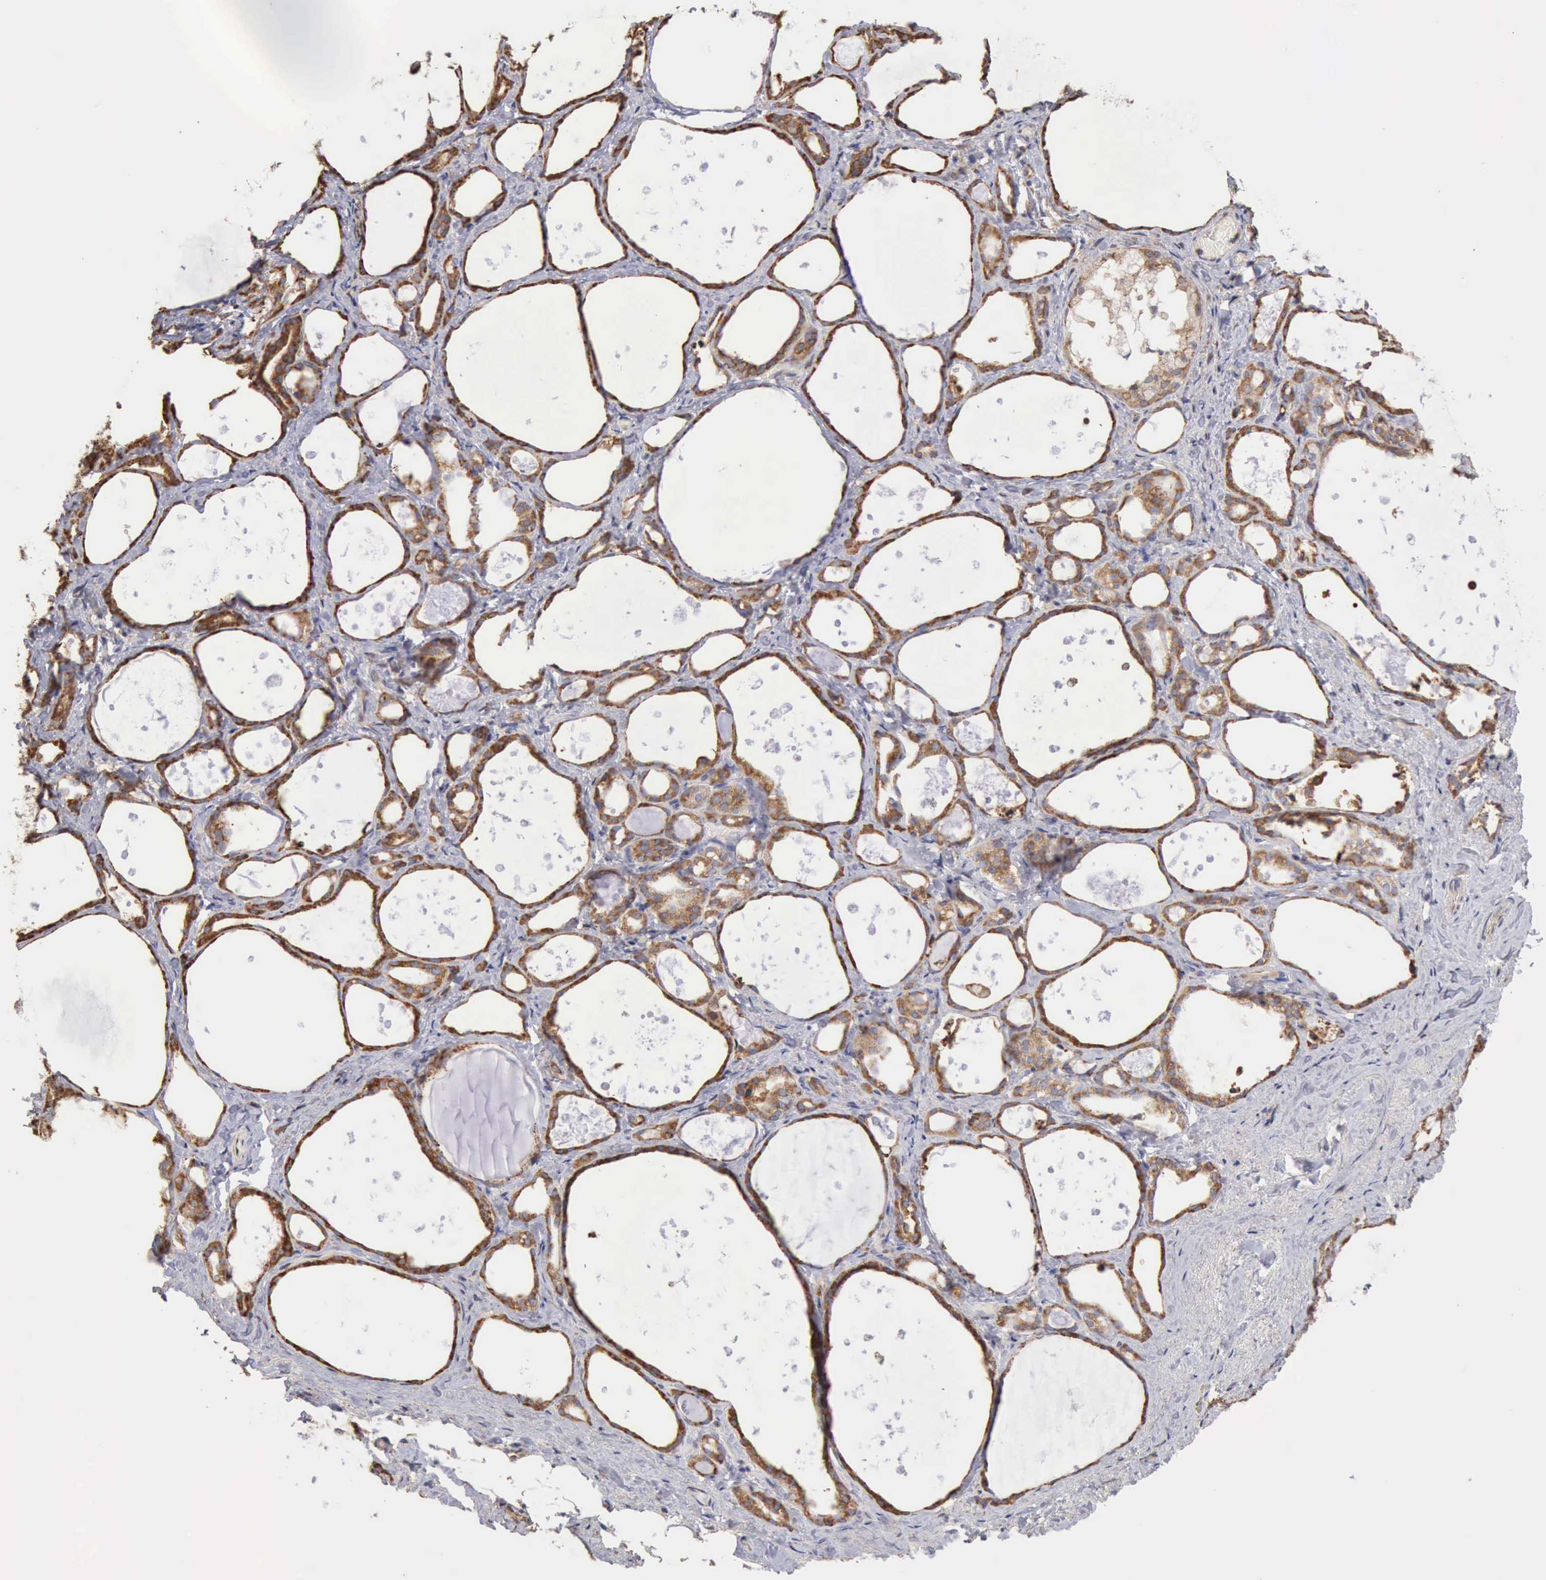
{"staining": {"intensity": "moderate", "quantity": ">75%", "location": "cytoplasmic/membranous"}, "tissue": "thyroid gland", "cell_type": "Glandular cells", "image_type": "normal", "snomed": [{"axis": "morphology", "description": "Normal tissue, NOS"}, {"axis": "topography", "description": "Thyroid gland"}], "caption": "Immunohistochemistry (IHC) micrograph of unremarkable thyroid gland stained for a protein (brown), which shows medium levels of moderate cytoplasmic/membranous positivity in approximately >75% of glandular cells.", "gene": "GPR101", "patient": {"sex": "female", "age": 75}}